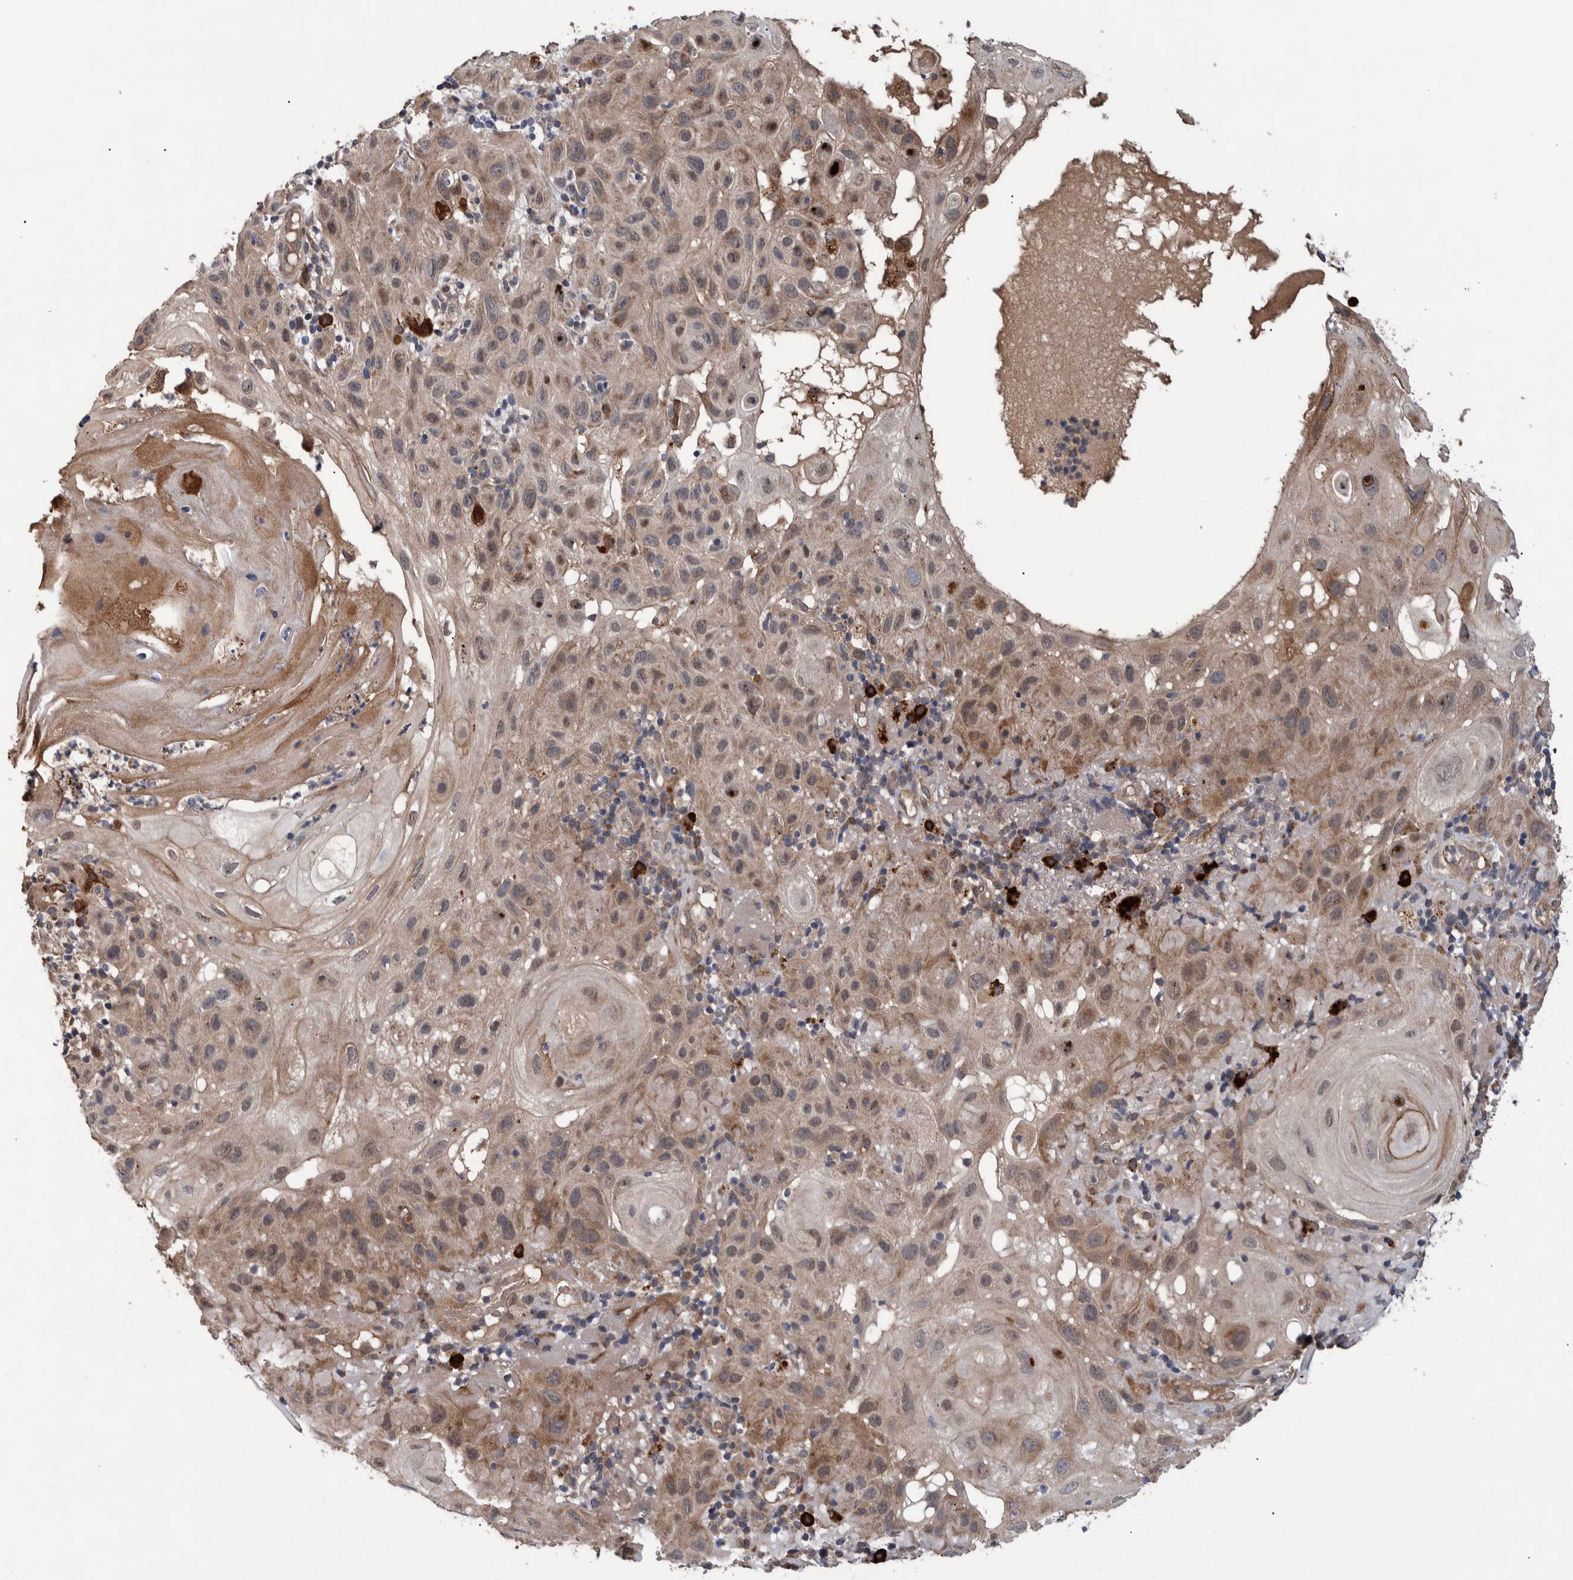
{"staining": {"intensity": "moderate", "quantity": ">75%", "location": "cytoplasmic/membranous,nuclear"}, "tissue": "skin cancer", "cell_type": "Tumor cells", "image_type": "cancer", "snomed": [{"axis": "morphology", "description": "Squamous cell carcinoma, NOS"}, {"axis": "topography", "description": "Skin"}], "caption": "A photomicrograph showing moderate cytoplasmic/membranous and nuclear expression in approximately >75% of tumor cells in skin cancer, as visualized by brown immunohistochemical staining.", "gene": "B3GNTL1", "patient": {"sex": "female", "age": 96}}